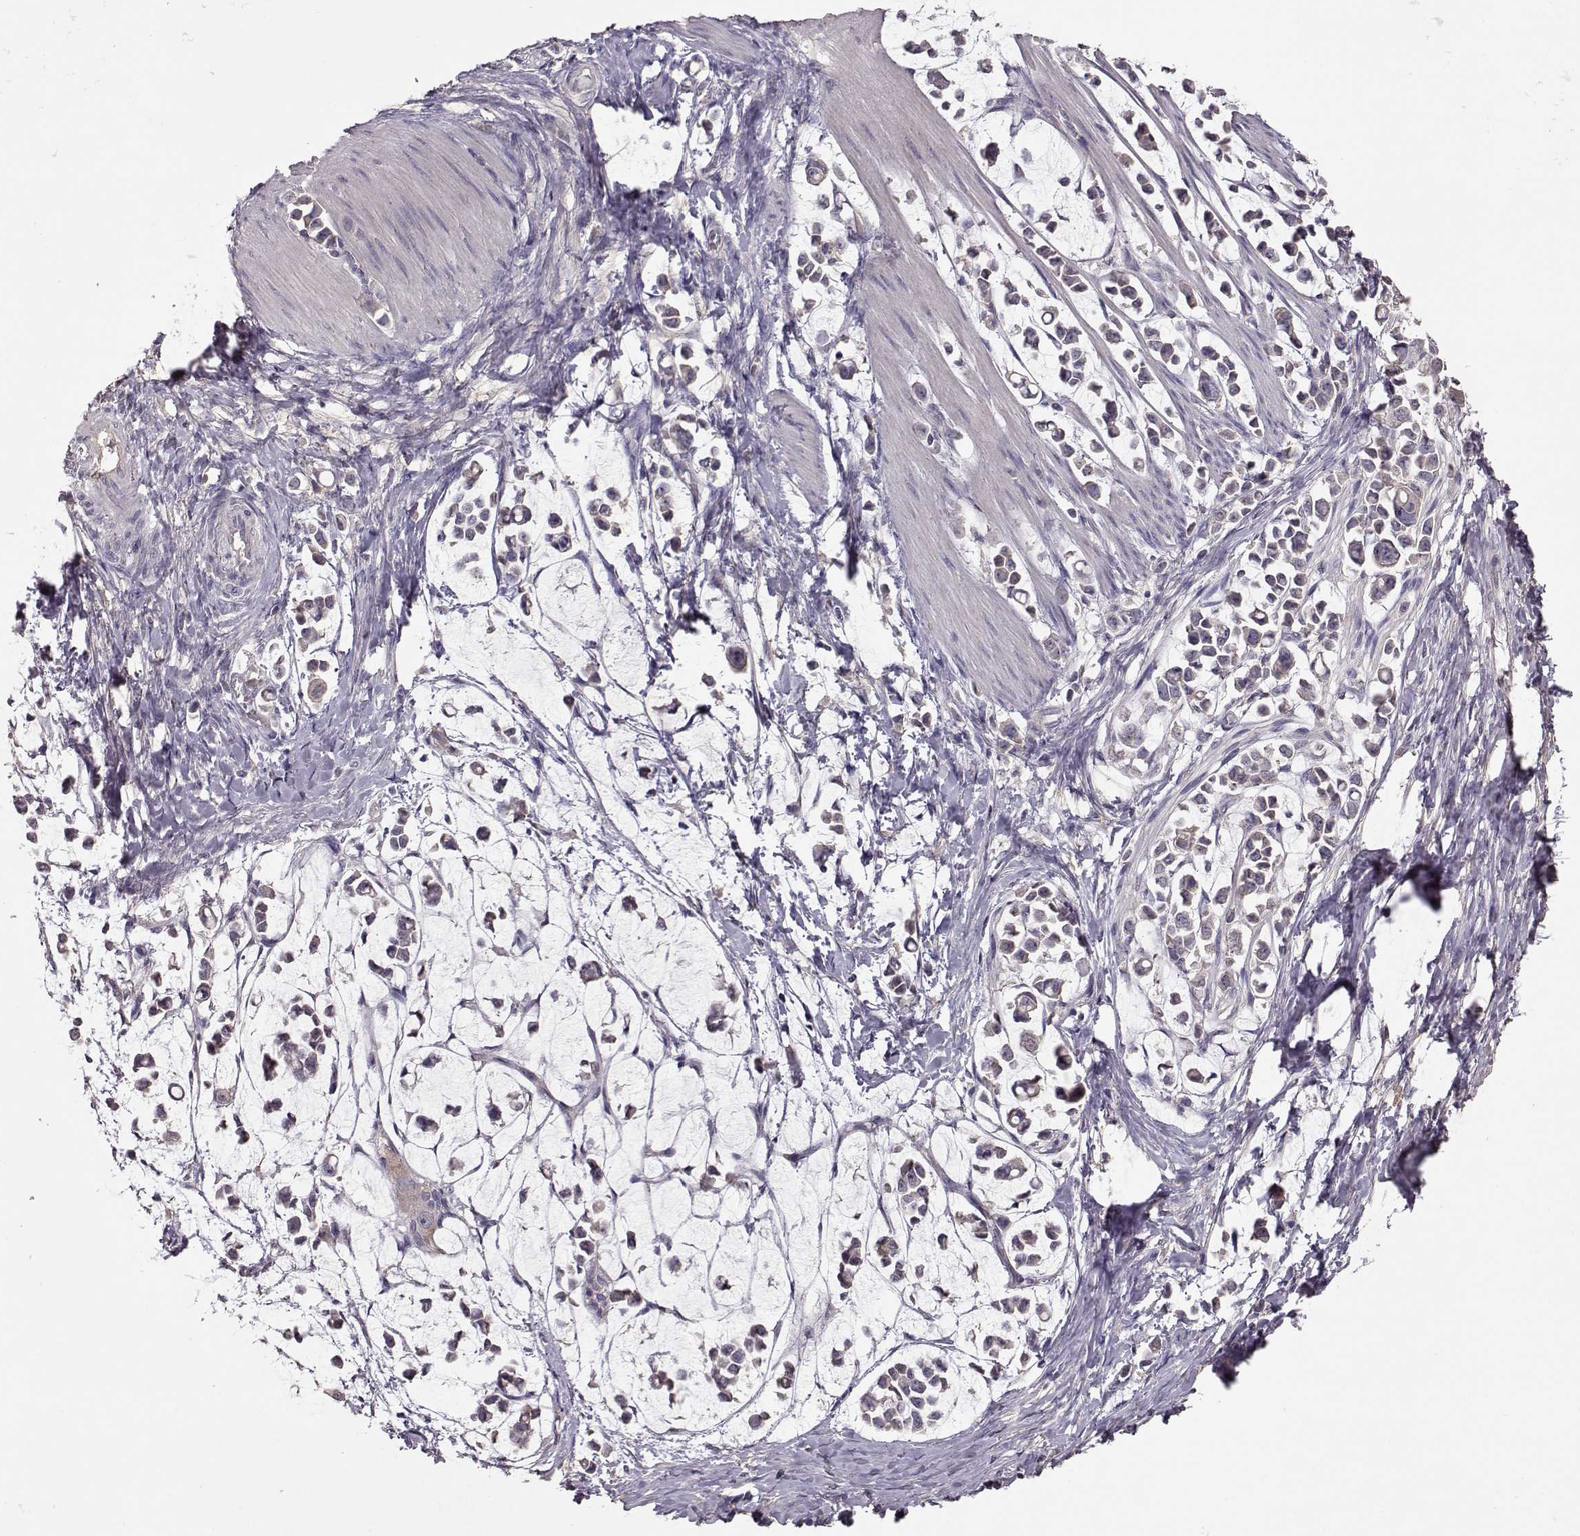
{"staining": {"intensity": "negative", "quantity": "none", "location": "none"}, "tissue": "stomach cancer", "cell_type": "Tumor cells", "image_type": "cancer", "snomed": [{"axis": "morphology", "description": "Adenocarcinoma, NOS"}, {"axis": "topography", "description": "Stomach"}], "caption": "The IHC histopathology image has no significant staining in tumor cells of stomach cancer (adenocarcinoma) tissue.", "gene": "PMCH", "patient": {"sex": "male", "age": 82}}